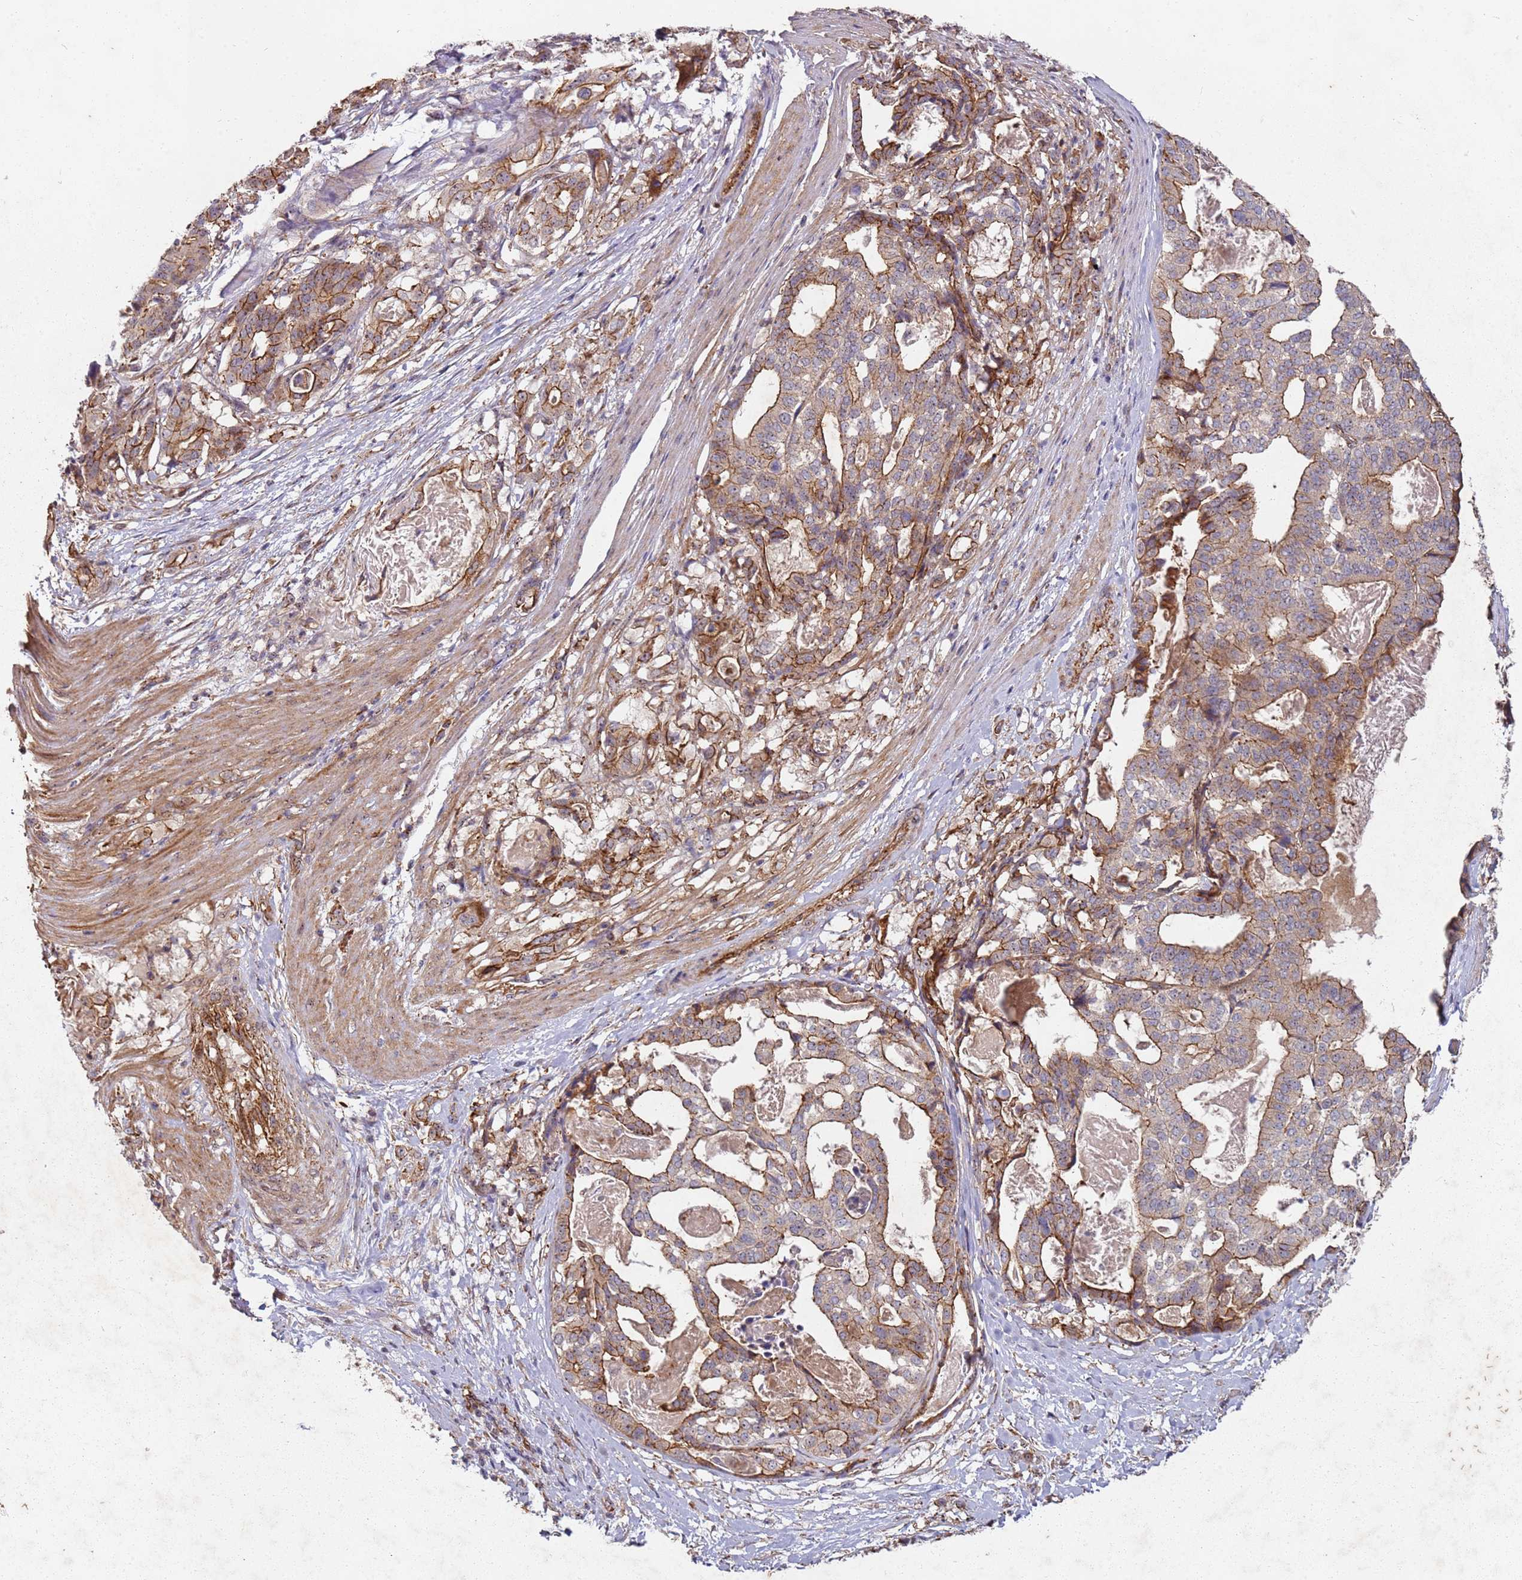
{"staining": {"intensity": "moderate", "quantity": ">75%", "location": "cytoplasmic/membranous"}, "tissue": "stomach cancer", "cell_type": "Tumor cells", "image_type": "cancer", "snomed": [{"axis": "morphology", "description": "Adenocarcinoma, NOS"}, {"axis": "topography", "description": "Stomach"}], "caption": "A histopathology image of stomach cancer (adenocarcinoma) stained for a protein exhibits moderate cytoplasmic/membranous brown staining in tumor cells.", "gene": "C2CD4B", "patient": {"sex": "male", "age": 48}}